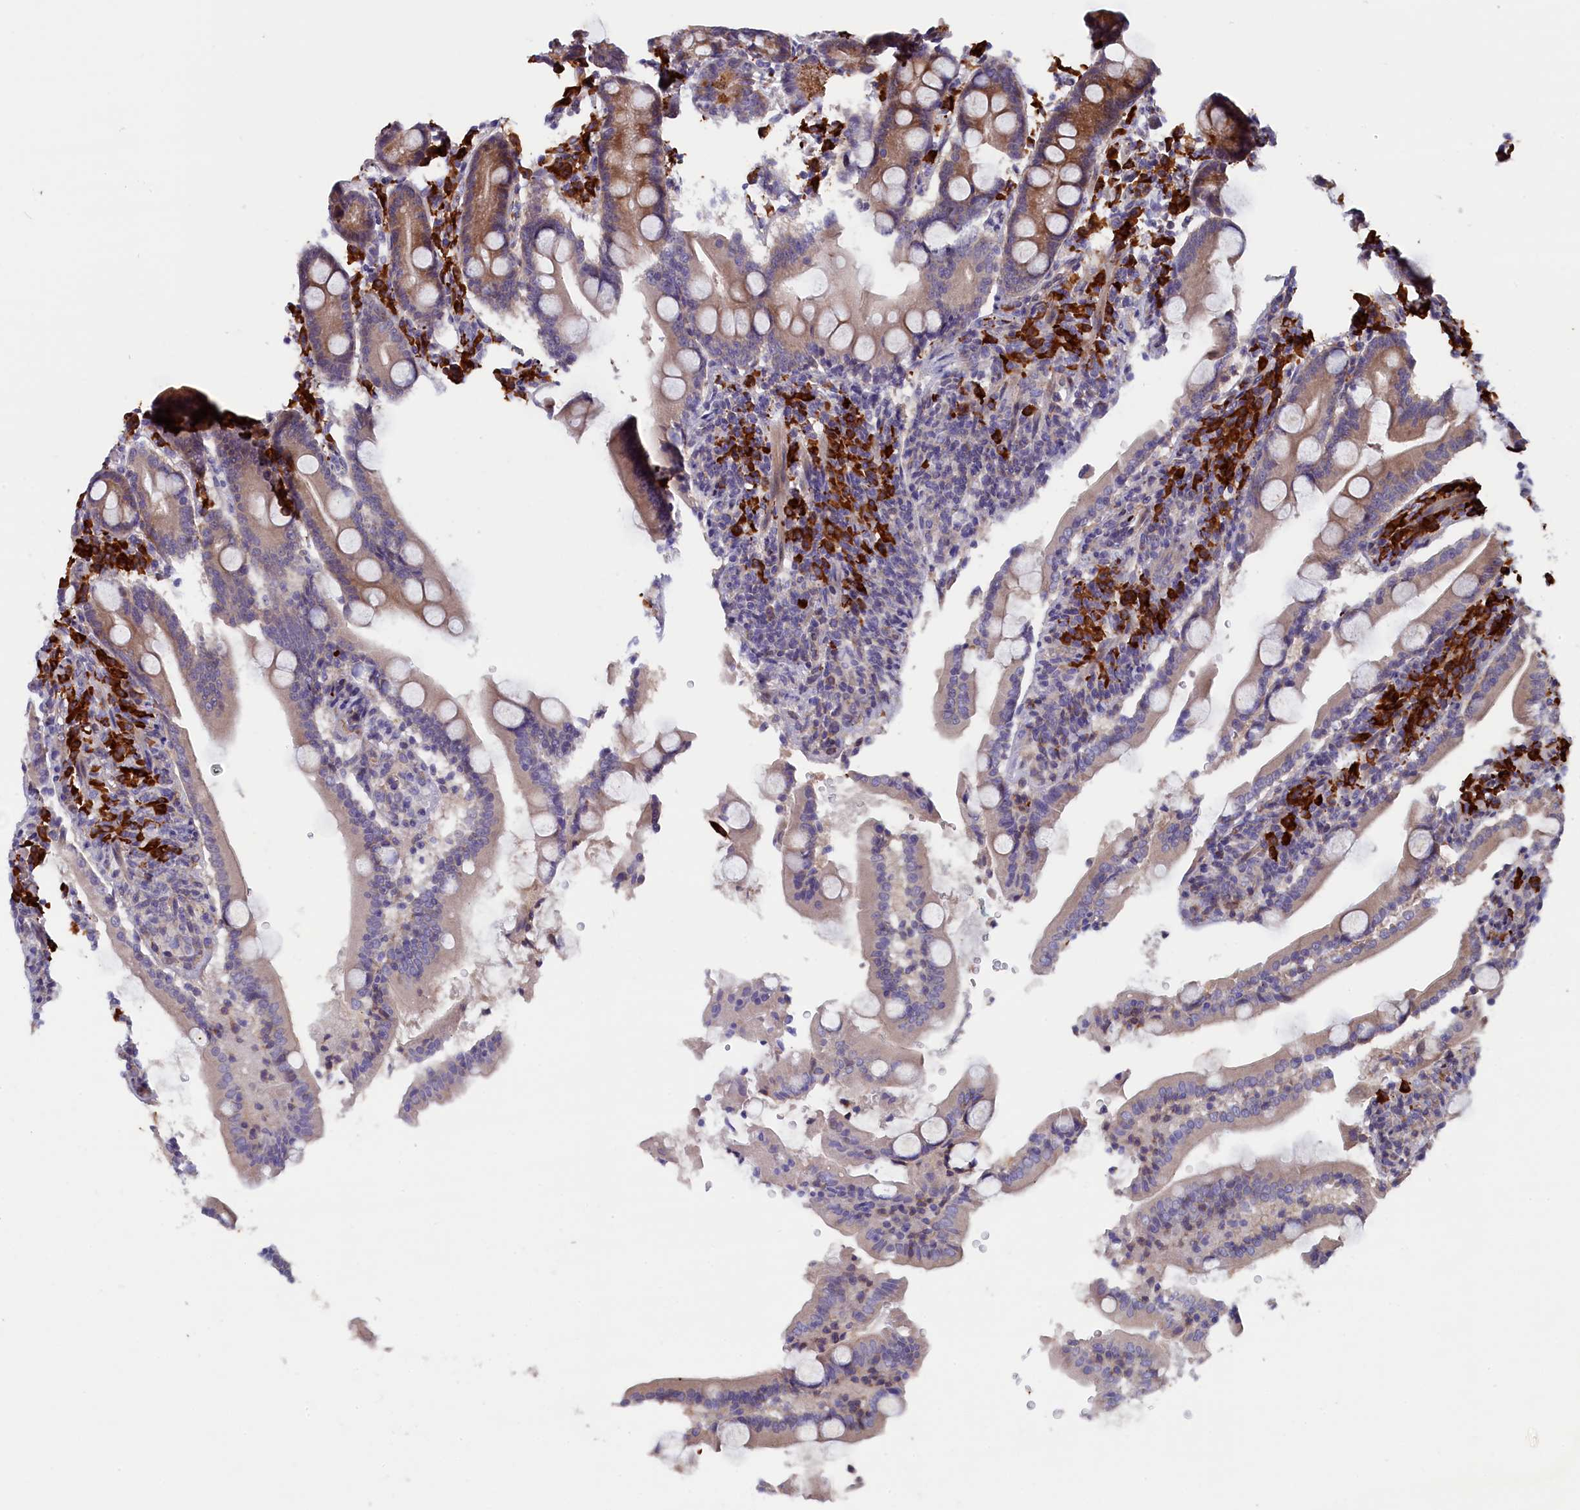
{"staining": {"intensity": "moderate", "quantity": "<25%", "location": "cytoplasmic/membranous"}, "tissue": "duodenum", "cell_type": "Glandular cells", "image_type": "normal", "snomed": [{"axis": "morphology", "description": "Normal tissue, NOS"}, {"axis": "topography", "description": "Duodenum"}], "caption": "IHC of unremarkable duodenum shows low levels of moderate cytoplasmic/membranous positivity in approximately <25% of glandular cells.", "gene": "JPT2", "patient": {"sex": "male", "age": 35}}